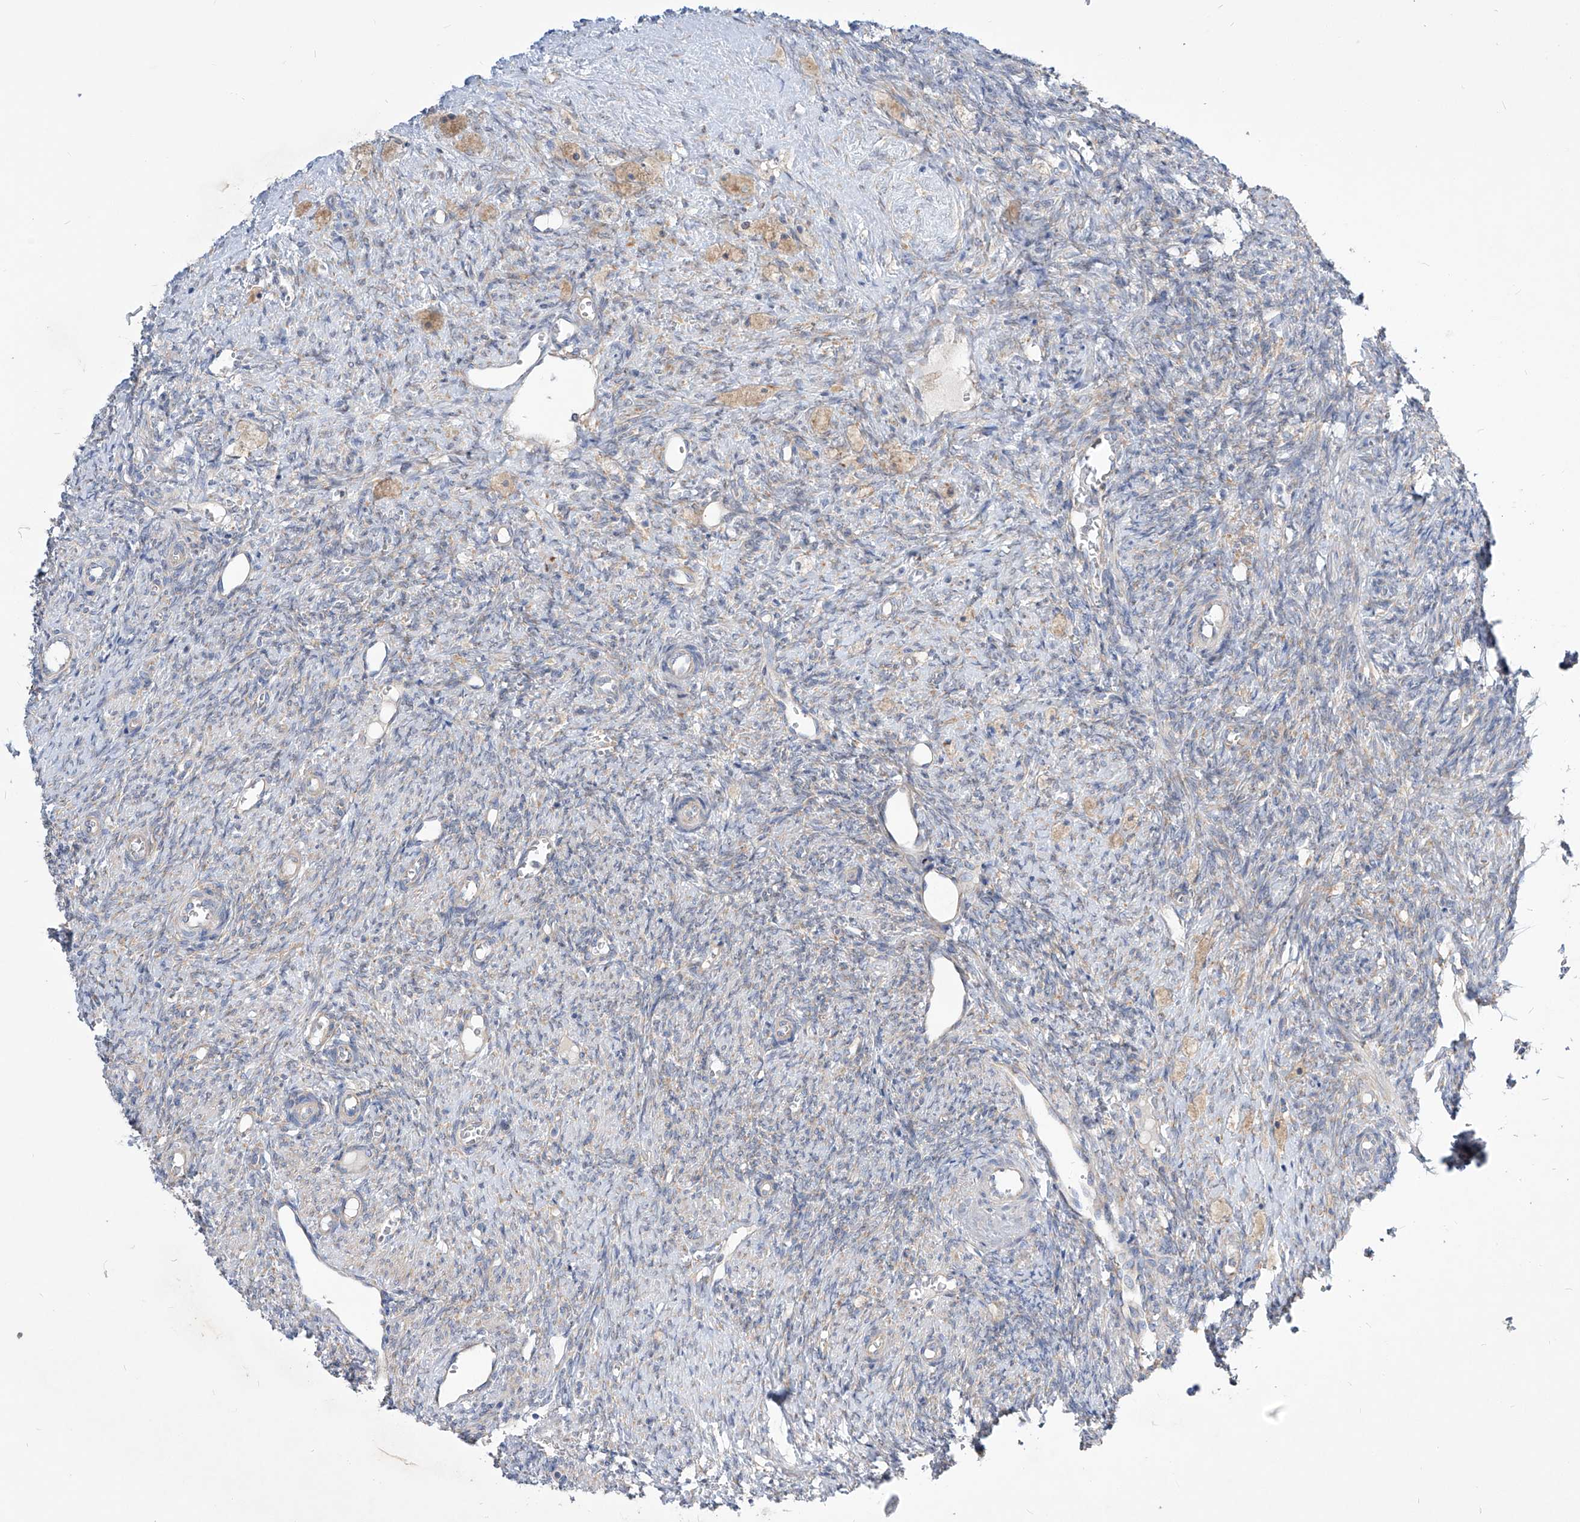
{"staining": {"intensity": "negative", "quantity": "none", "location": "none"}, "tissue": "ovary", "cell_type": "Ovarian stroma cells", "image_type": "normal", "snomed": [{"axis": "morphology", "description": "Normal tissue, NOS"}, {"axis": "topography", "description": "Ovary"}], "caption": "An immunohistochemistry micrograph of normal ovary is shown. There is no staining in ovarian stroma cells of ovary.", "gene": "UFL1", "patient": {"sex": "female", "age": 41}}